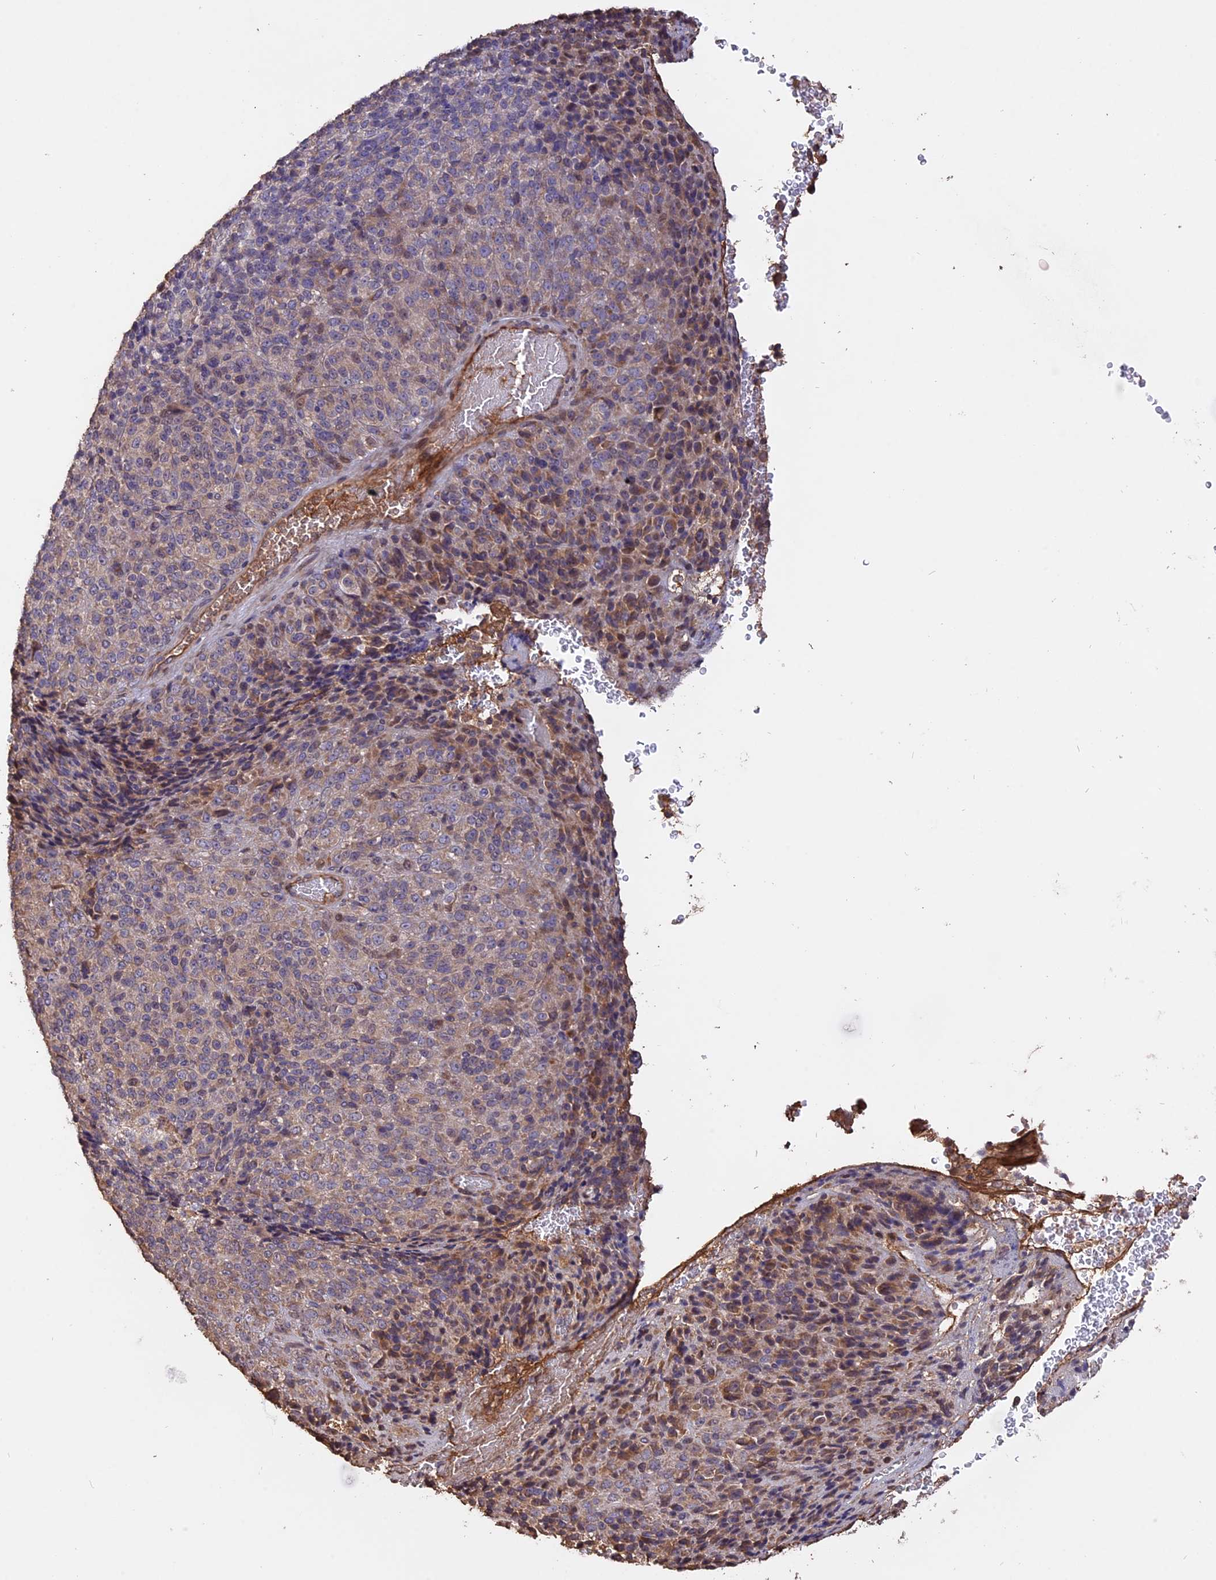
{"staining": {"intensity": "negative", "quantity": "none", "location": "none"}, "tissue": "melanoma", "cell_type": "Tumor cells", "image_type": "cancer", "snomed": [{"axis": "morphology", "description": "Malignant melanoma, Metastatic site"}, {"axis": "topography", "description": "Brain"}], "caption": "Immunohistochemistry image of neoplastic tissue: melanoma stained with DAB displays no significant protein positivity in tumor cells. (Stains: DAB (3,3'-diaminobenzidine) immunohistochemistry (IHC) with hematoxylin counter stain, Microscopy: brightfield microscopy at high magnification).", "gene": "RASAL1", "patient": {"sex": "female", "age": 56}}